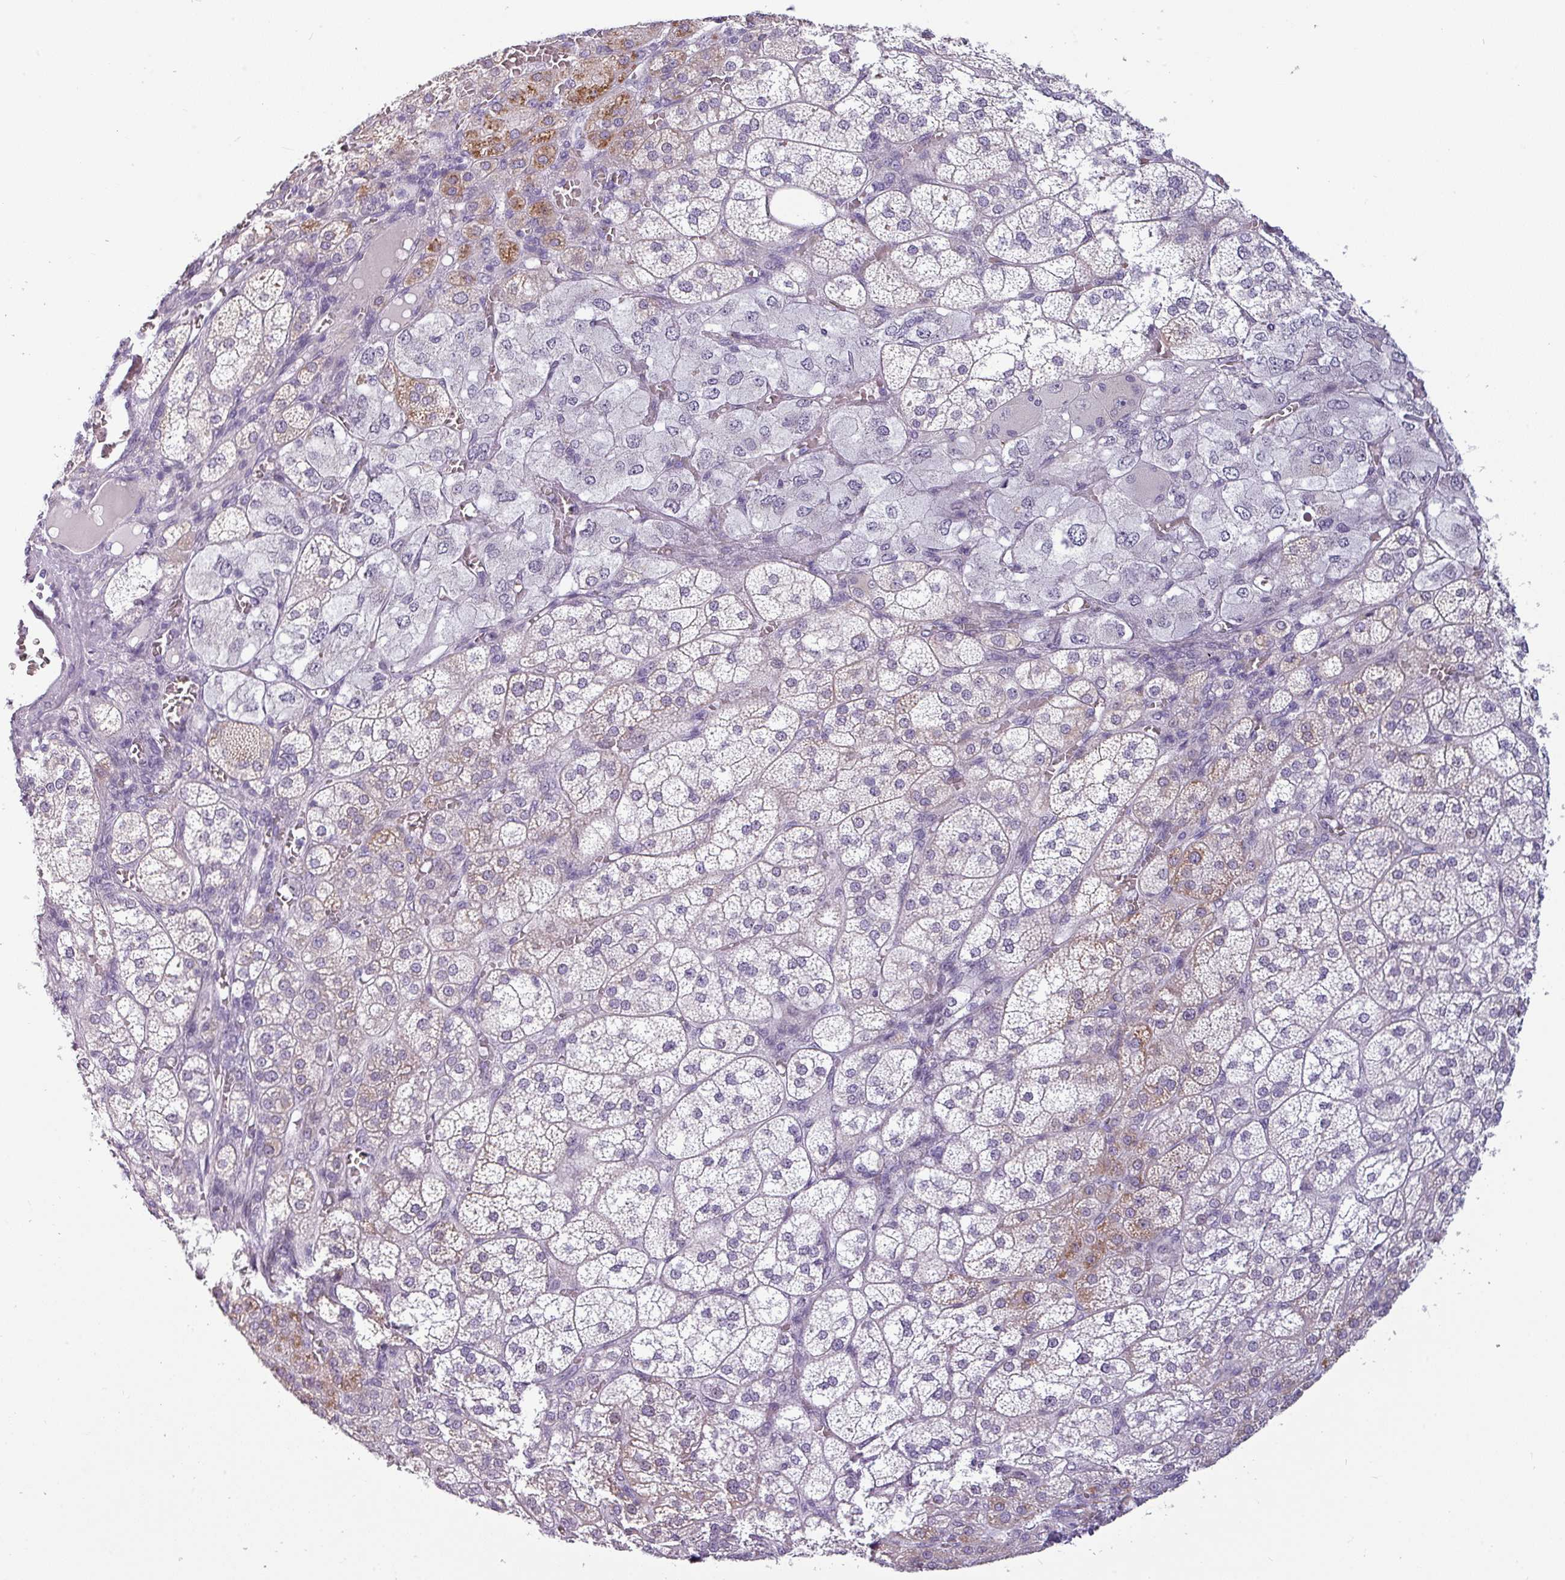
{"staining": {"intensity": "strong", "quantity": "25%-75%", "location": "cytoplasmic/membranous"}, "tissue": "adrenal gland", "cell_type": "Glandular cells", "image_type": "normal", "snomed": [{"axis": "morphology", "description": "Normal tissue, NOS"}, {"axis": "topography", "description": "Adrenal gland"}], "caption": "Immunohistochemistry (DAB (3,3'-diaminobenzidine)) staining of unremarkable human adrenal gland demonstrates strong cytoplasmic/membranous protein staining in about 25%-75% of glandular cells.", "gene": "SLC26A9", "patient": {"sex": "female", "age": 60}}